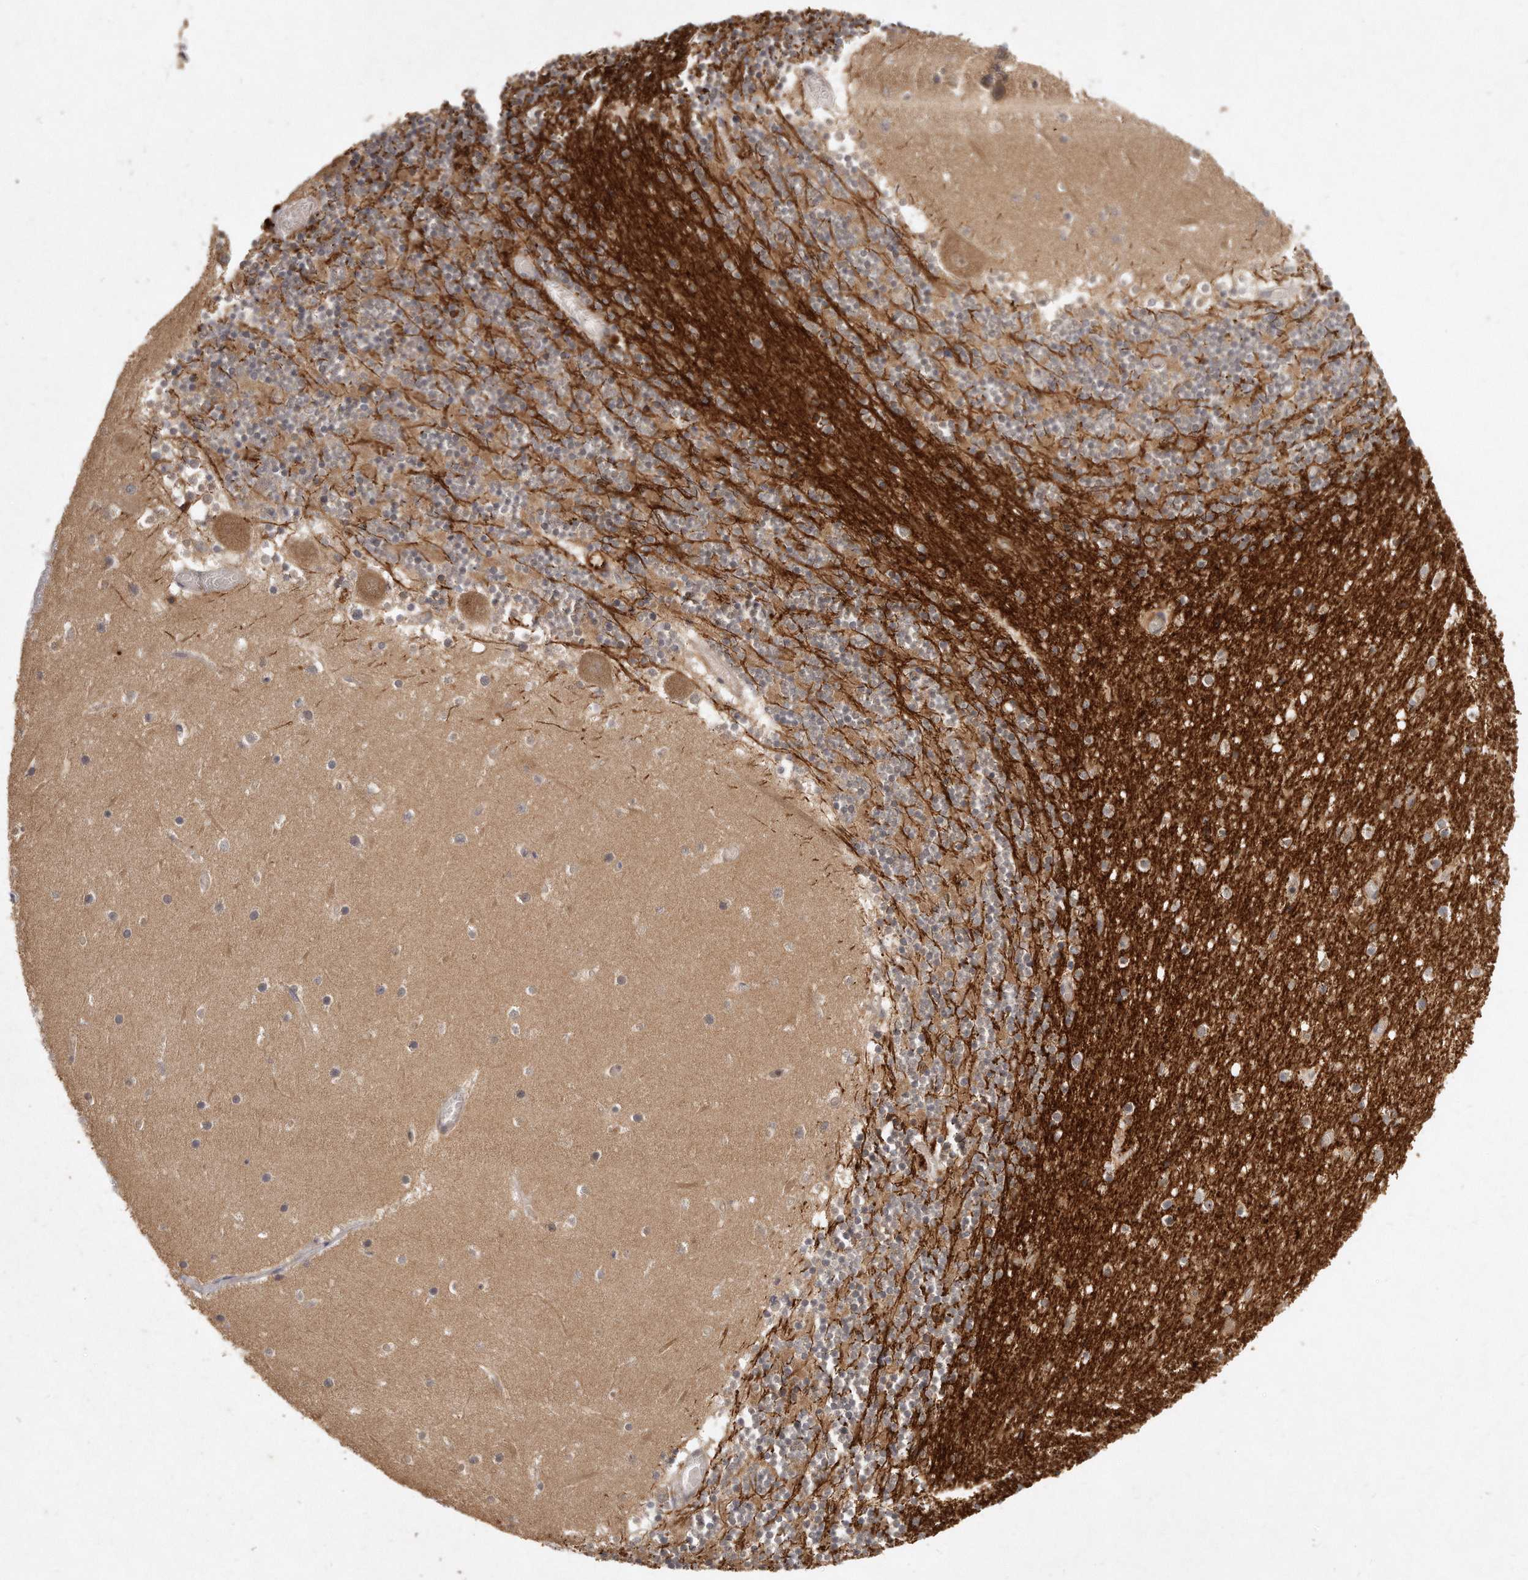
{"staining": {"intensity": "moderate", "quantity": "25%-75%", "location": "cytoplasmic/membranous"}, "tissue": "cerebellum", "cell_type": "Cells in granular layer", "image_type": "normal", "snomed": [{"axis": "morphology", "description": "Normal tissue, NOS"}, {"axis": "topography", "description": "Cerebellum"}], "caption": "Cerebellum stained with a brown dye demonstrates moderate cytoplasmic/membranous positive staining in approximately 25%-75% of cells in granular layer.", "gene": "LGALS8", "patient": {"sex": "female", "age": 28}}